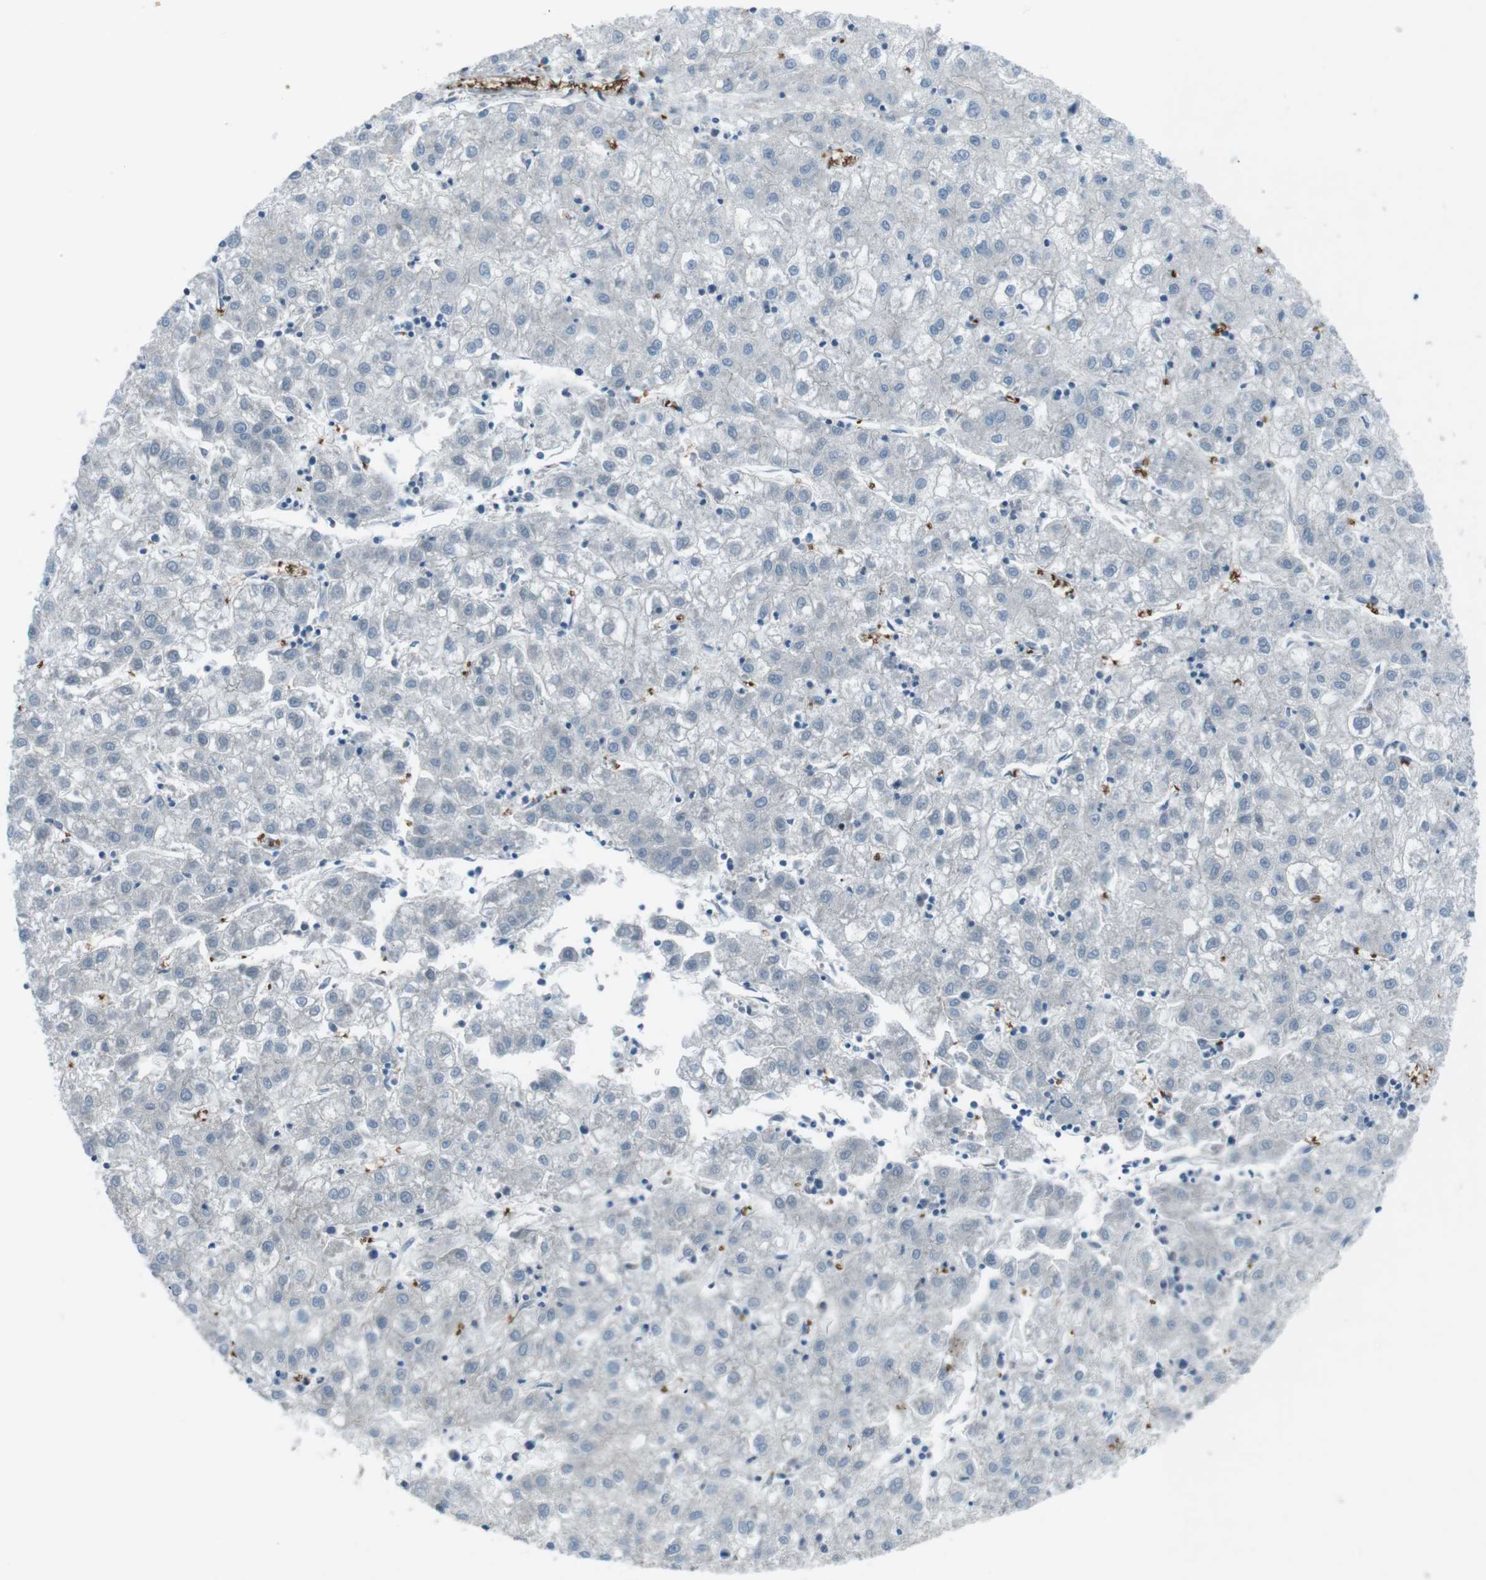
{"staining": {"intensity": "negative", "quantity": "none", "location": "none"}, "tissue": "liver cancer", "cell_type": "Tumor cells", "image_type": "cancer", "snomed": [{"axis": "morphology", "description": "Carcinoma, Hepatocellular, NOS"}, {"axis": "topography", "description": "Liver"}], "caption": "Immunohistochemistry (IHC) photomicrograph of neoplastic tissue: liver hepatocellular carcinoma stained with DAB shows no significant protein positivity in tumor cells.", "gene": "SPTA1", "patient": {"sex": "male", "age": 72}}